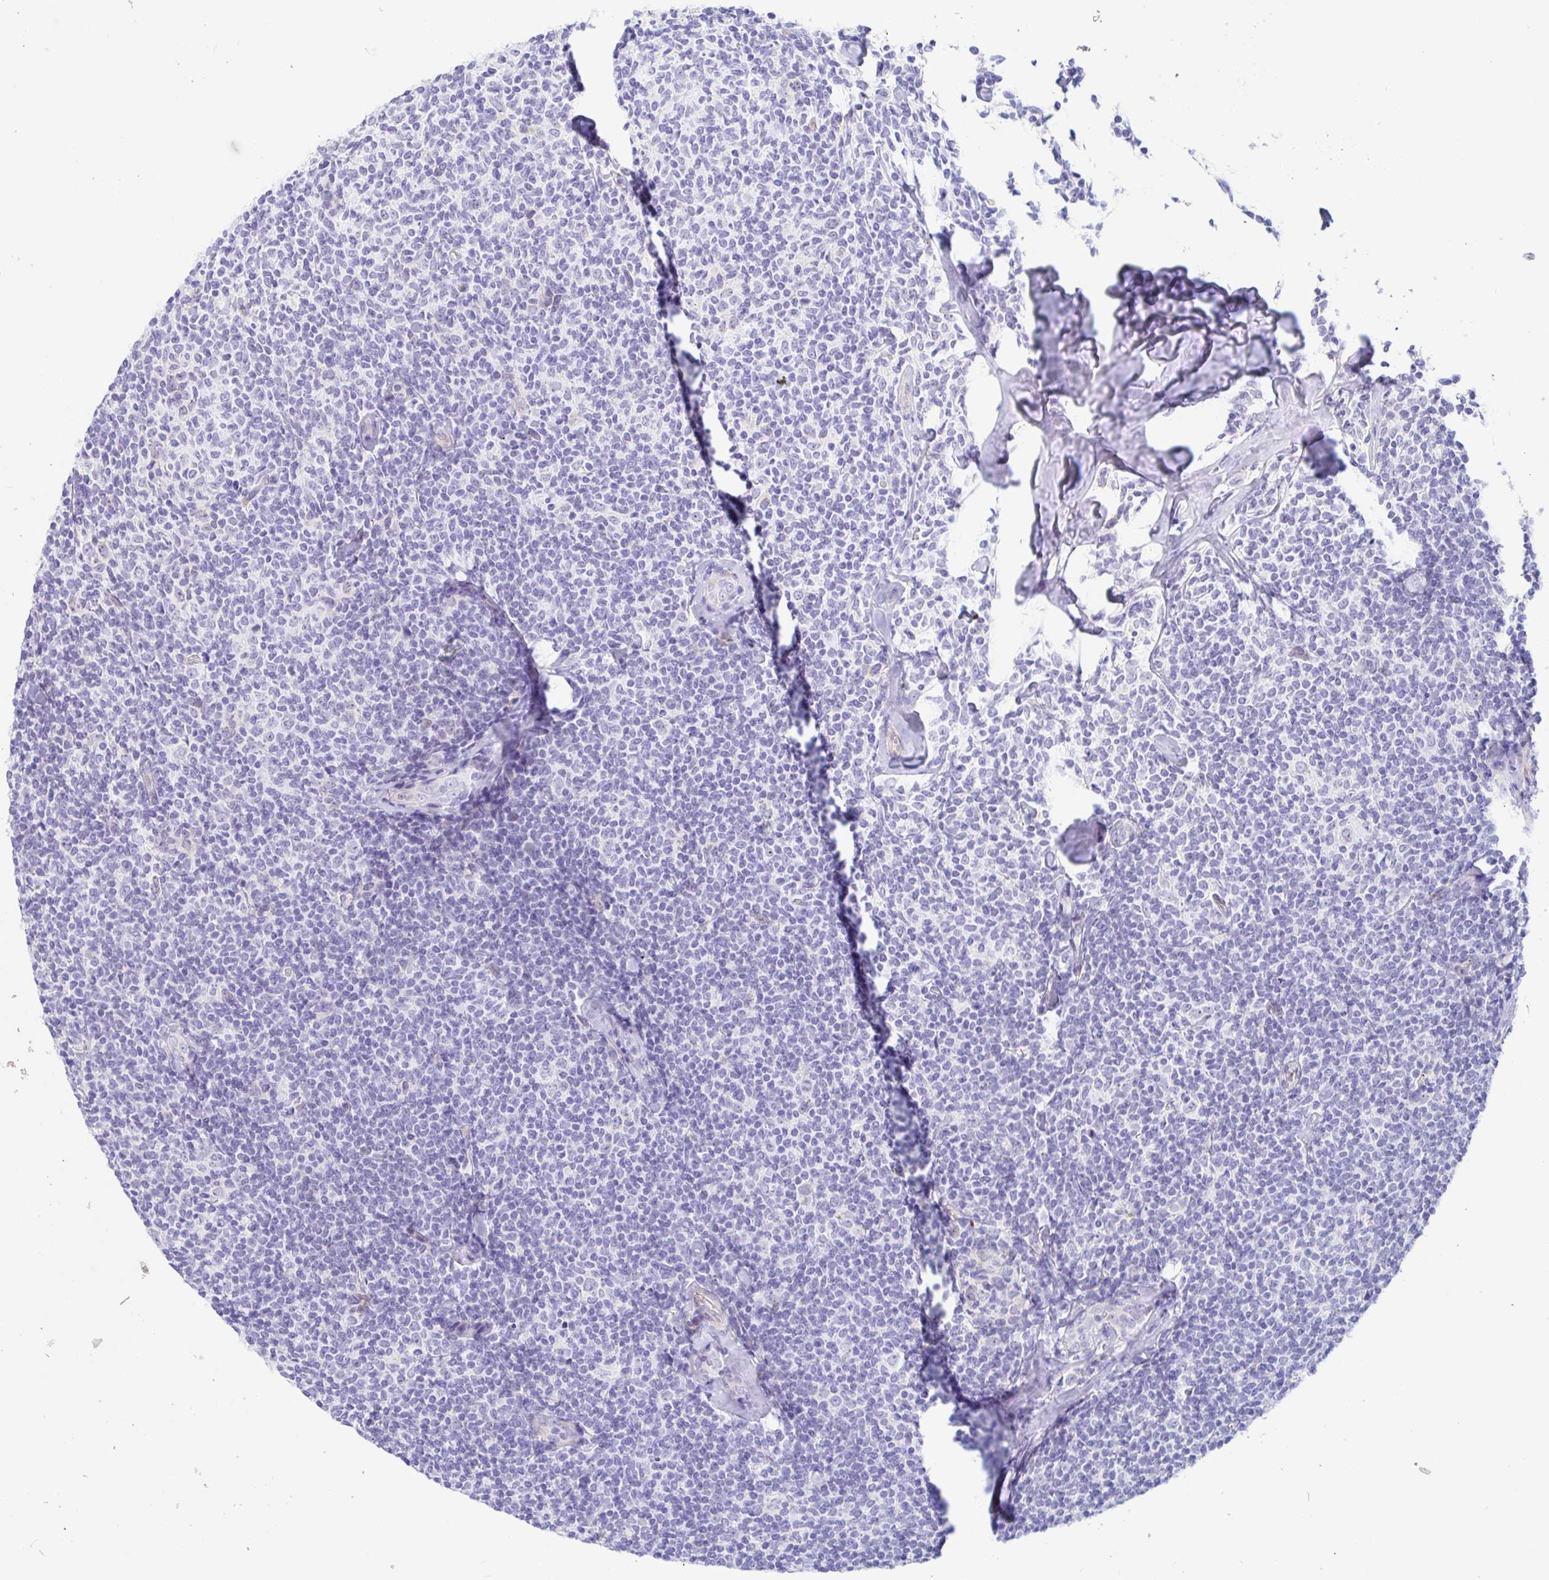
{"staining": {"intensity": "negative", "quantity": "none", "location": "none"}, "tissue": "lymphoma", "cell_type": "Tumor cells", "image_type": "cancer", "snomed": [{"axis": "morphology", "description": "Malignant lymphoma, non-Hodgkin's type, Low grade"}, {"axis": "topography", "description": "Lymph node"}], "caption": "Immunohistochemical staining of lymphoma reveals no significant staining in tumor cells. (Immunohistochemistry, brightfield microscopy, high magnification).", "gene": "PINLYP", "patient": {"sex": "female", "age": 56}}